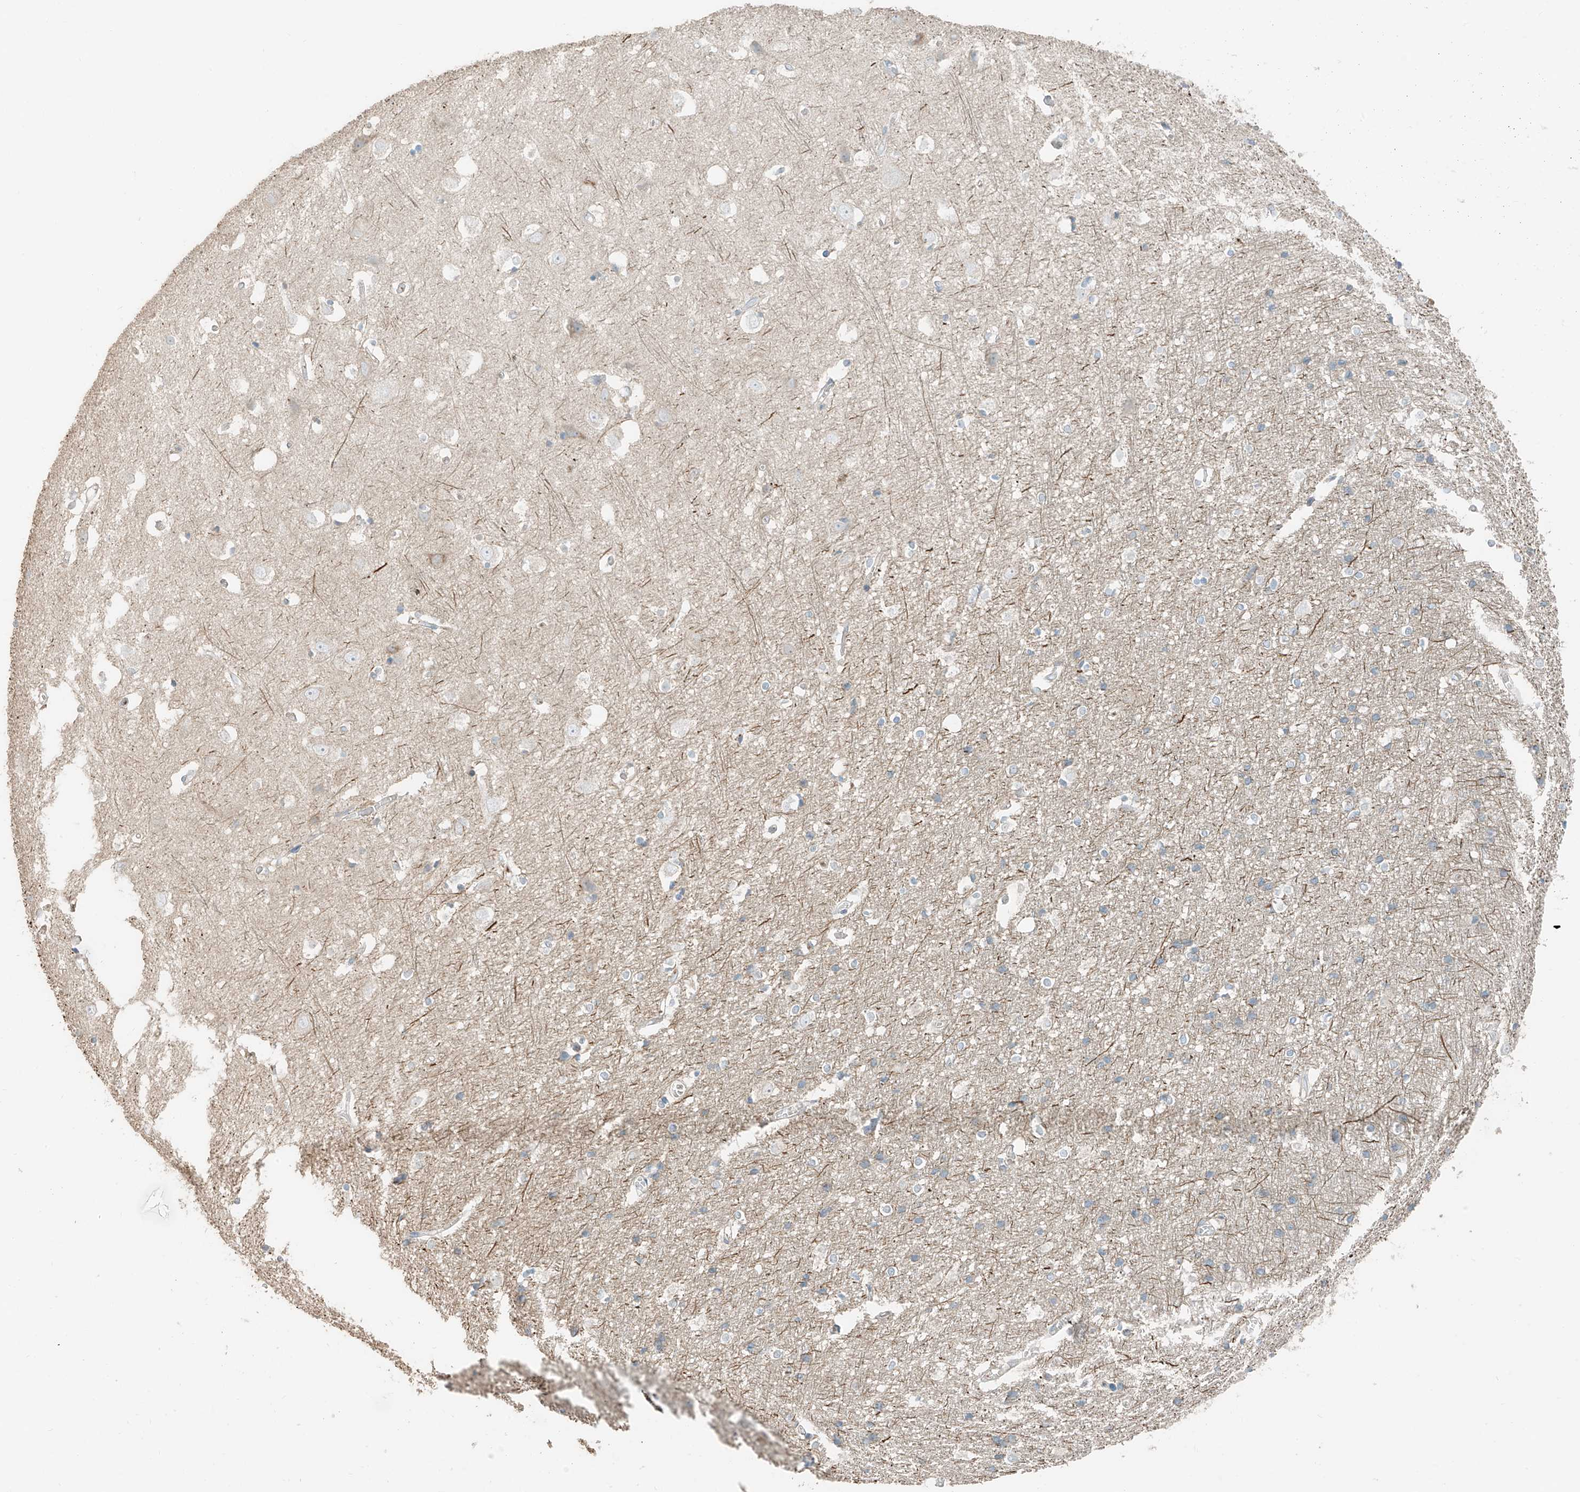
{"staining": {"intensity": "negative", "quantity": "none", "location": "none"}, "tissue": "cerebral cortex", "cell_type": "Endothelial cells", "image_type": "normal", "snomed": [{"axis": "morphology", "description": "Normal tissue, NOS"}, {"axis": "topography", "description": "Cerebral cortex"}], "caption": "This is an immunohistochemistry photomicrograph of normal human cerebral cortex. There is no positivity in endothelial cells.", "gene": "RFTN2", "patient": {"sex": "male", "age": 54}}